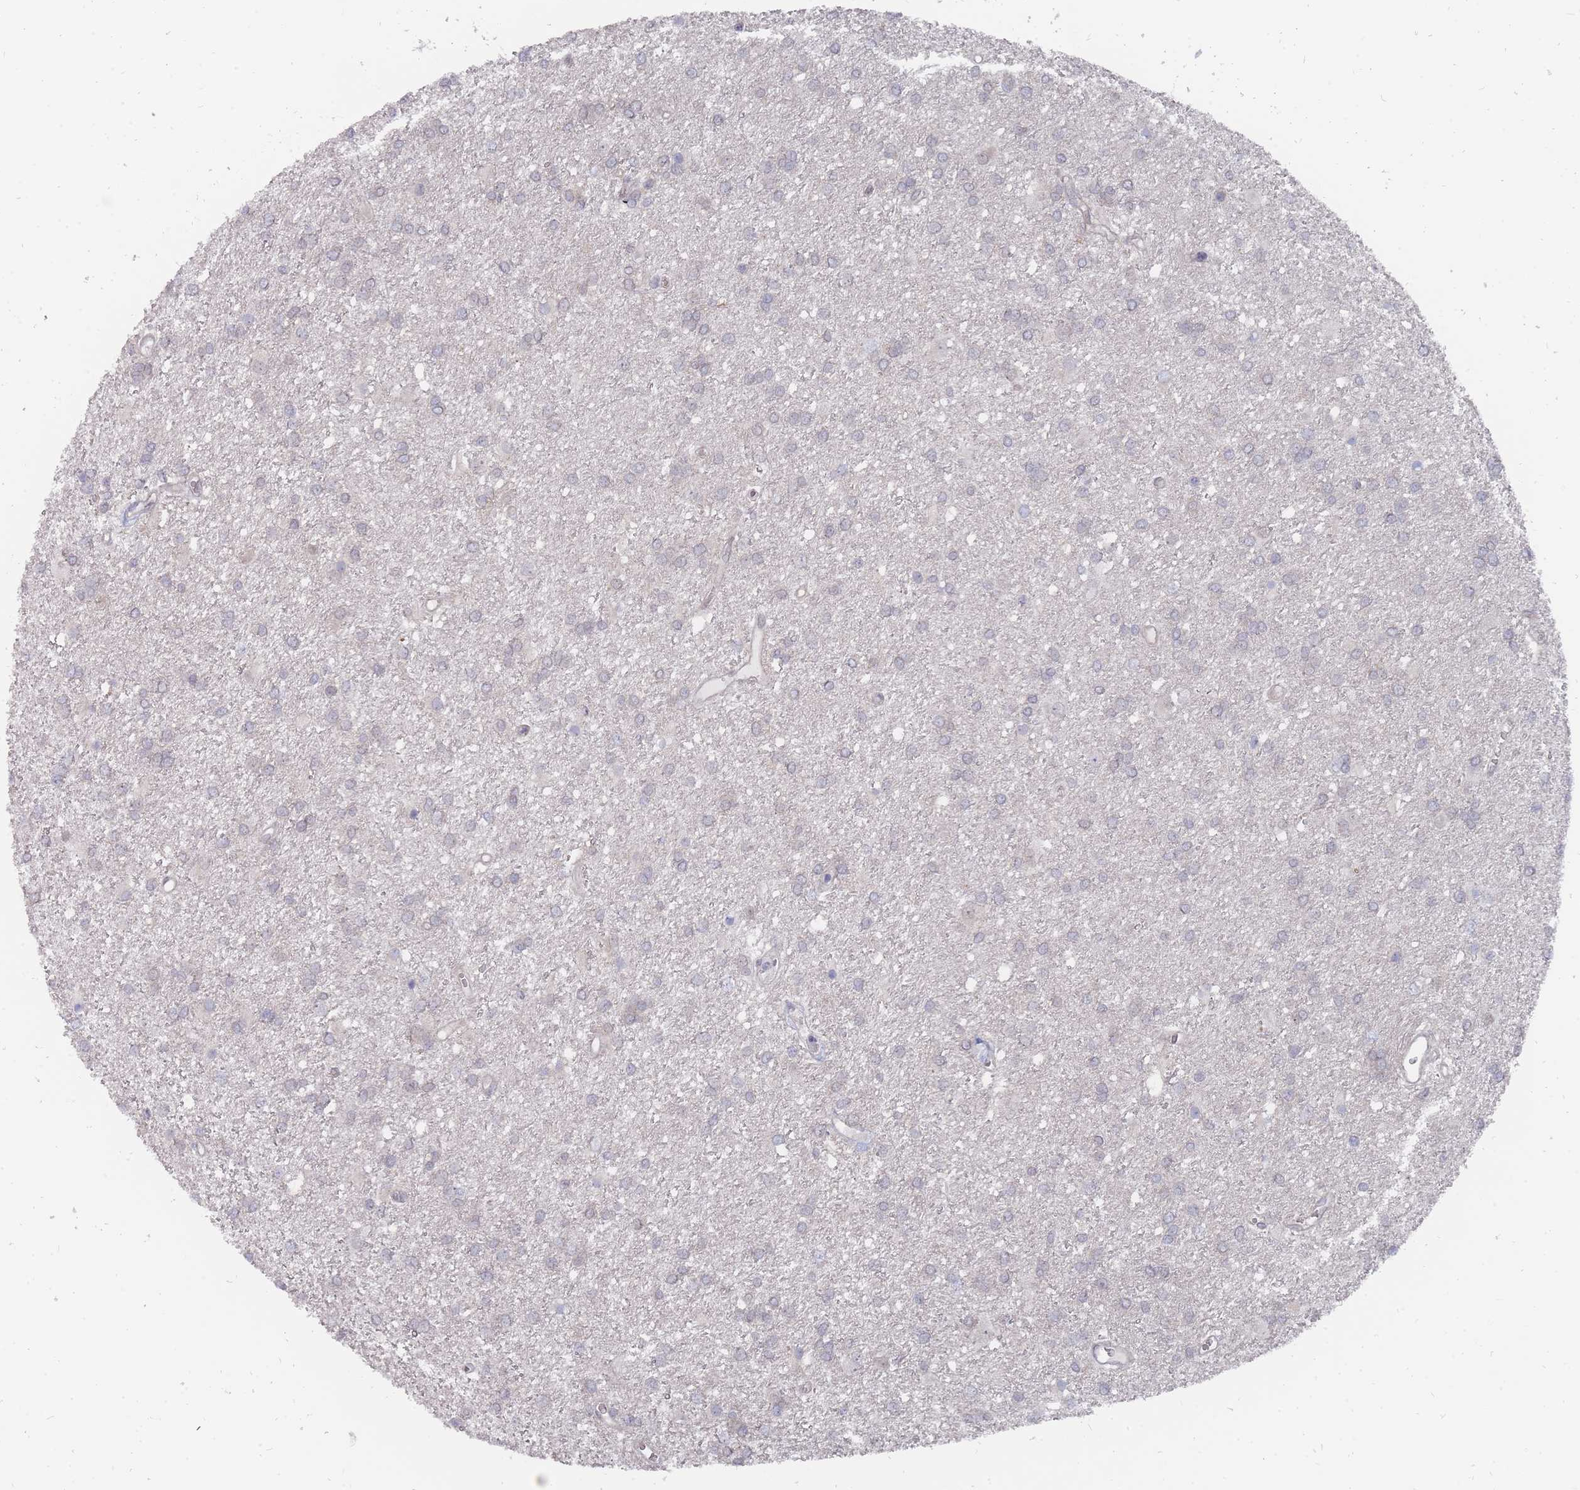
{"staining": {"intensity": "negative", "quantity": "none", "location": "none"}, "tissue": "glioma", "cell_type": "Tumor cells", "image_type": "cancer", "snomed": [{"axis": "morphology", "description": "Glioma, malignant, High grade"}, {"axis": "topography", "description": "Brain"}], "caption": "Immunohistochemistry (IHC) micrograph of human glioma stained for a protein (brown), which displays no positivity in tumor cells.", "gene": "NKD1", "patient": {"sex": "female", "age": 50}}